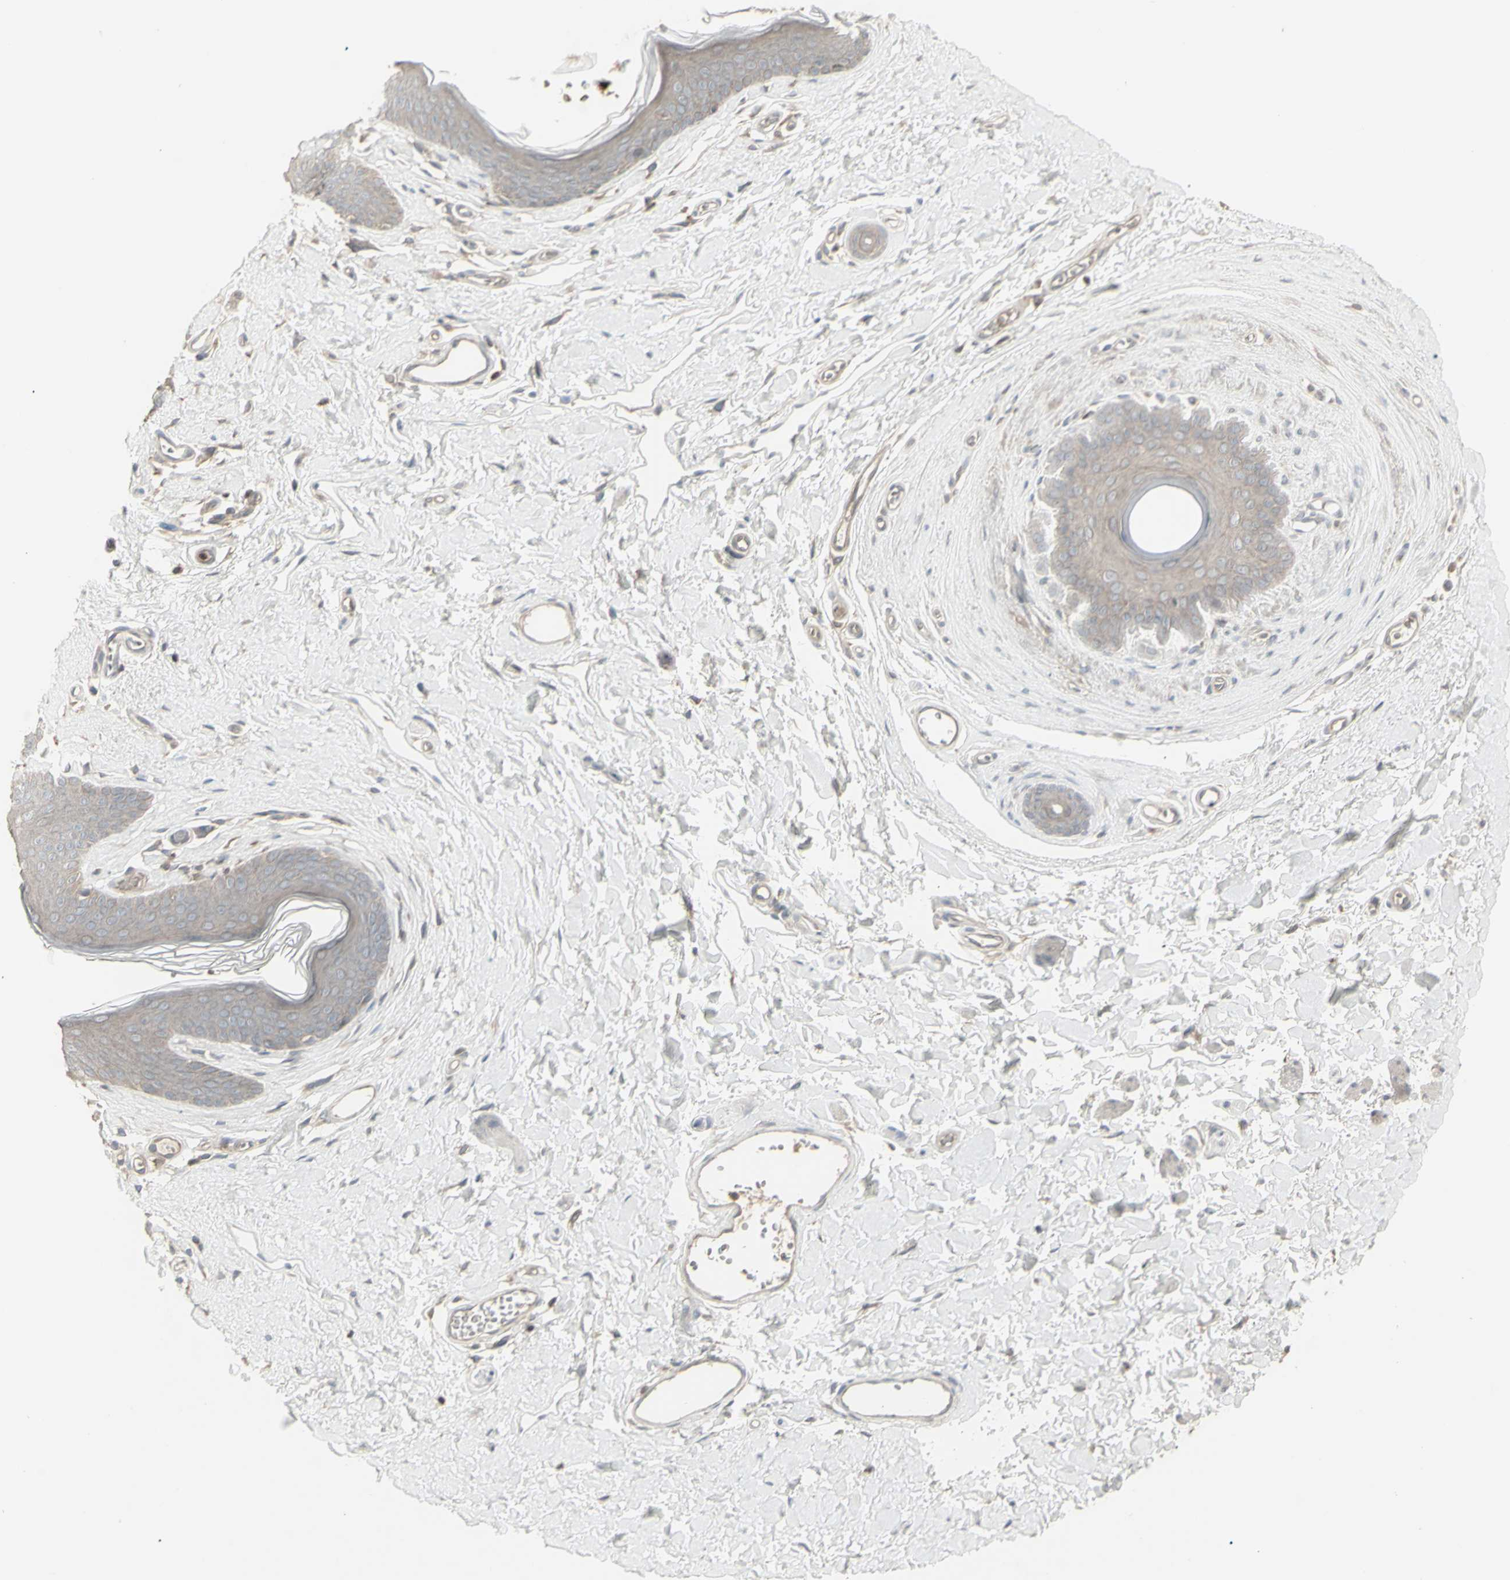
{"staining": {"intensity": "negative", "quantity": "none", "location": "none"}, "tissue": "skin", "cell_type": "Epidermal cells", "image_type": "normal", "snomed": [{"axis": "morphology", "description": "Normal tissue, NOS"}, {"axis": "morphology", "description": "Inflammation, NOS"}, {"axis": "topography", "description": "Vulva"}], "caption": "A high-resolution image shows immunohistochemistry staining of normal skin, which reveals no significant expression in epidermal cells.", "gene": "CSK", "patient": {"sex": "female", "age": 84}}